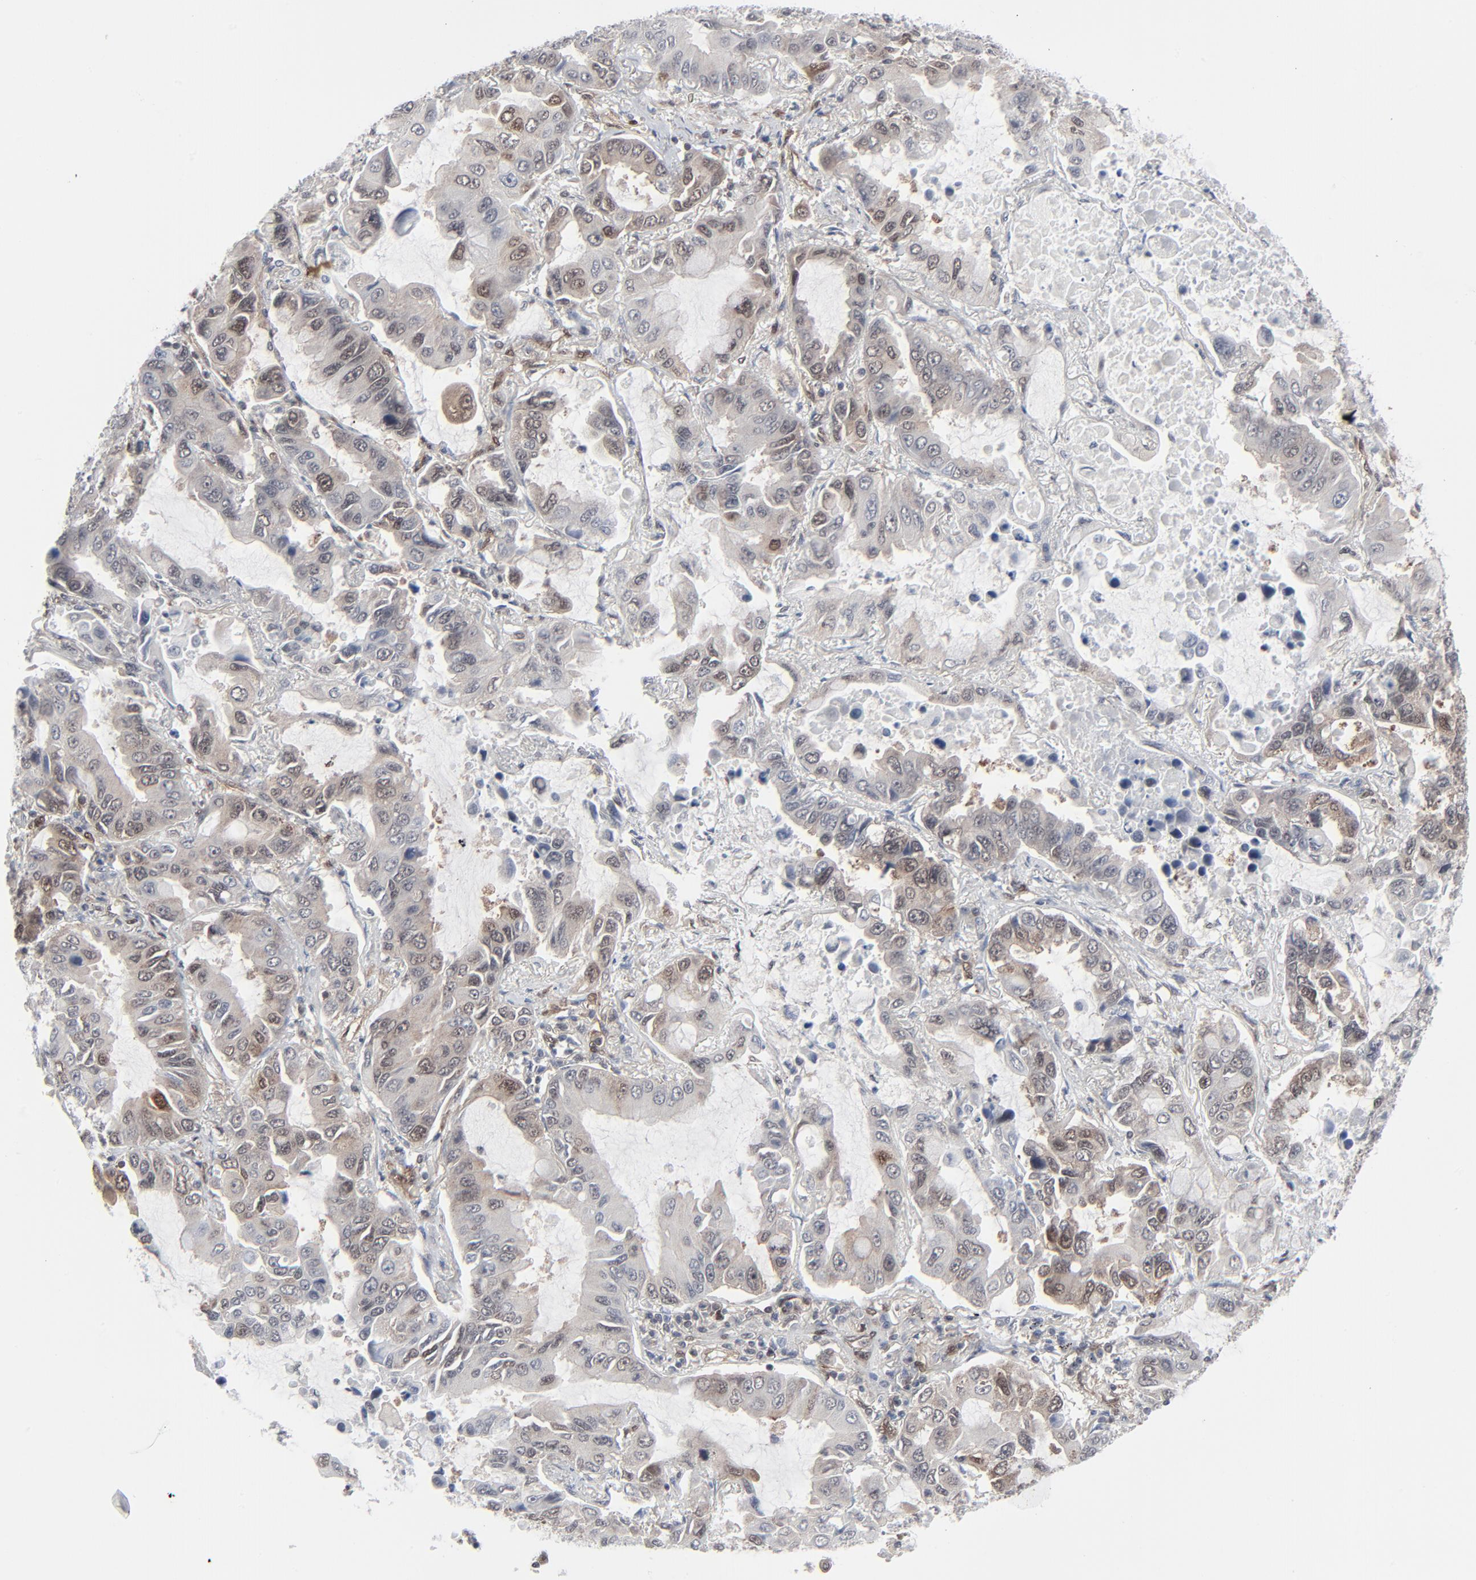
{"staining": {"intensity": "weak", "quantity": "25%-75%", "location": "cytoplasmic/membranous,nuclear"}, "tissue": "lung cancer", "cell_type": "Tumor cells", "image_type": "cancer", "snomed": [{"axis": "morphology", "description": "Adenocarcinoma, NOS"}, {"axis": "topography", "description": "Lung"}], "caption": "Immunohistochemistry staining of lung cancer (adenocarcinoma), which demonstrates low levels of weak cytoplasmic/membranous and nuclear positivity in about 25%-75% of tumor cells indicating weak cytoplasmic/membranous and nuclear protein expression. The staining was performed using DAB (brown) for protein detection and nuclei were counterstained in hematoxylin (blue).", "gene": "AKT1", "patient": {"sex": "male", "age": 64}}